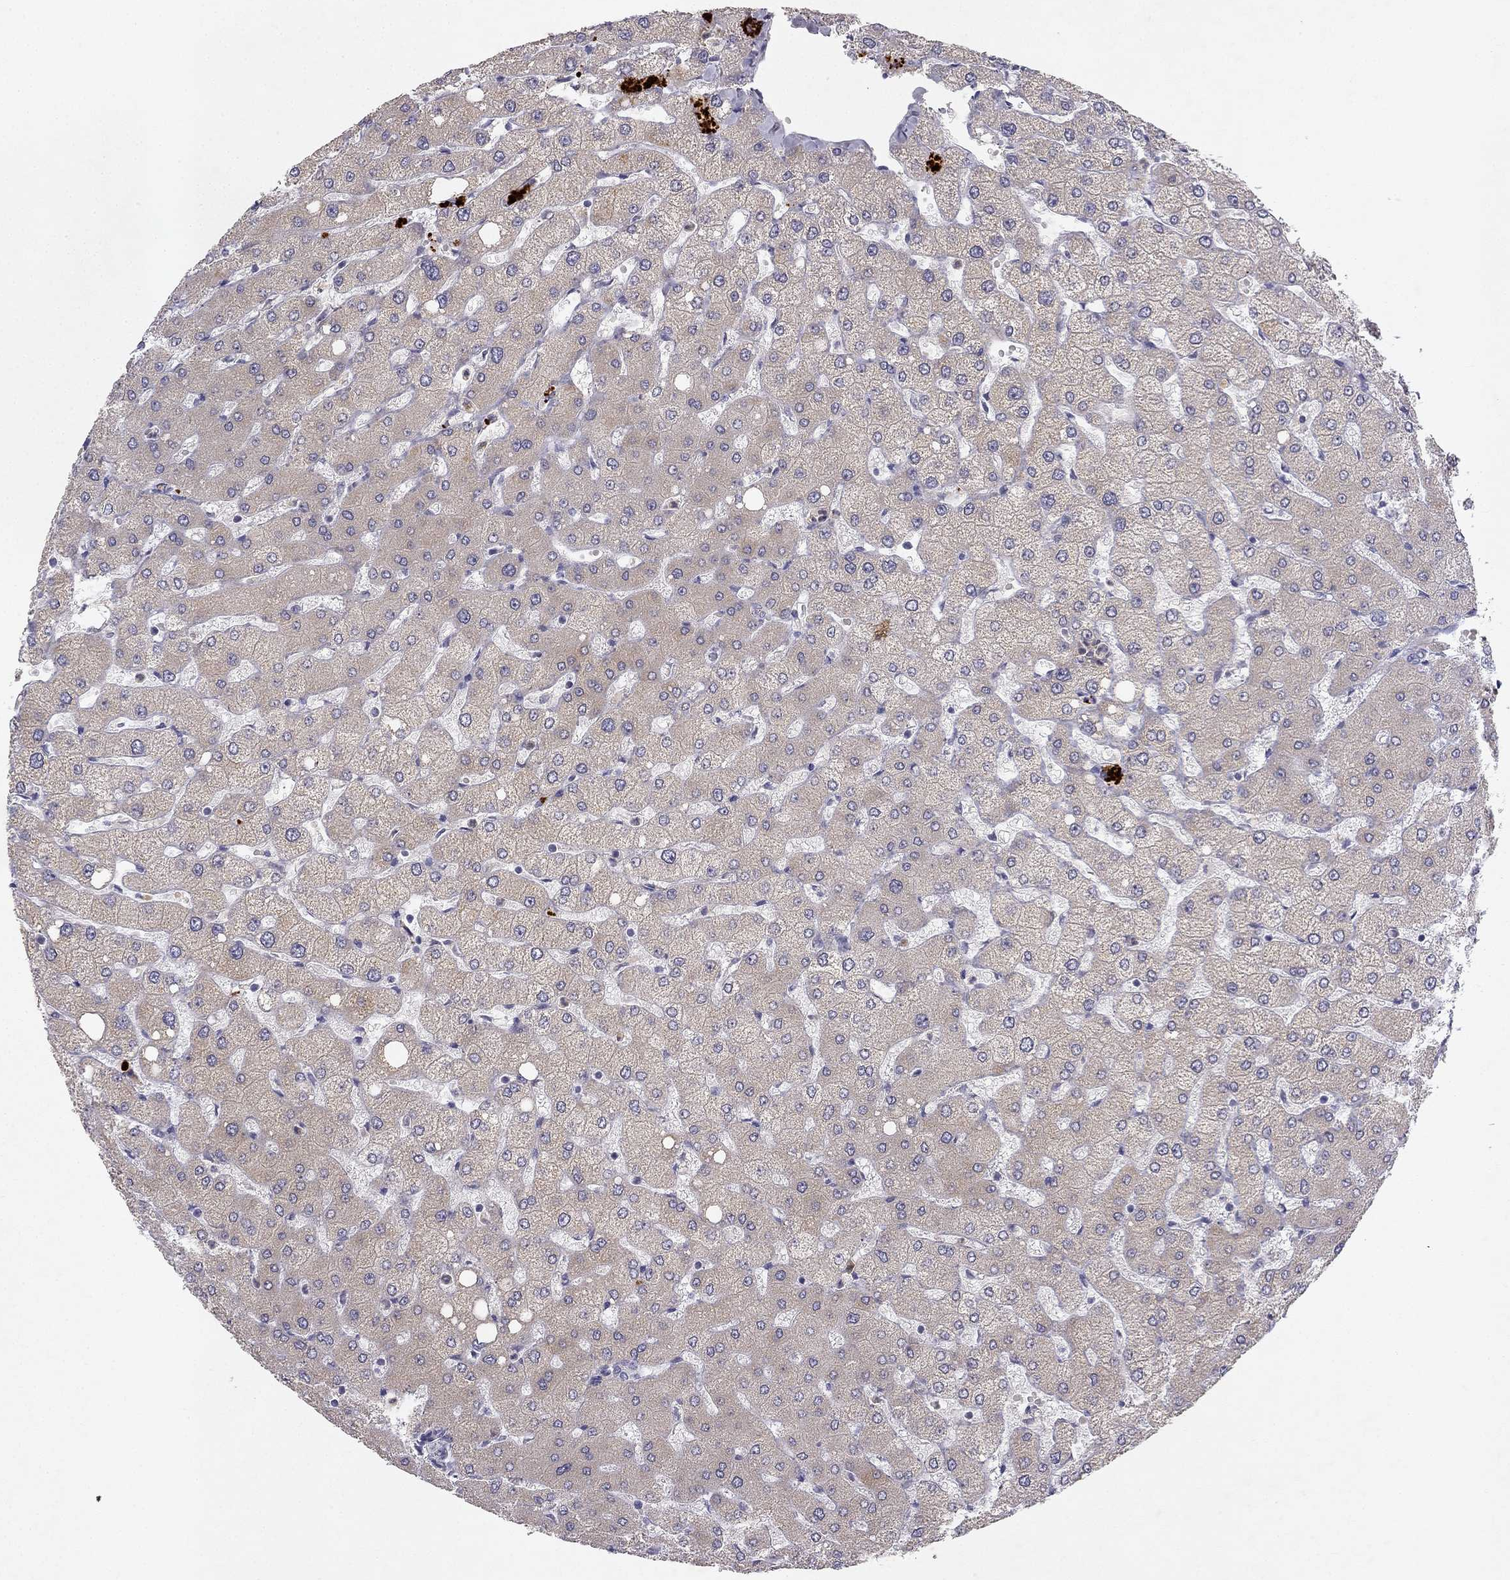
{"staining": {"intensity": "negative", "quantity": "none", "location": "none"}, "tissue": "liver", "cell_type": "Cholangiocytes", "image_type": "normal", "snomed": [{"axis": "morphology", "description": "Normal tissue, NOS"}, {"axis": "topography", "description": "Liver"}], "caption": "Cholangiocytes show no significant protein staining in normal liver. The staining was performed using DAB to visualize the protein expression in brown, while the nuclei were stained in blue with hematoxylin (Magnification: 20x).", "gene": "SLC6A4", "patient": {"sex": "female", "age": 54}}